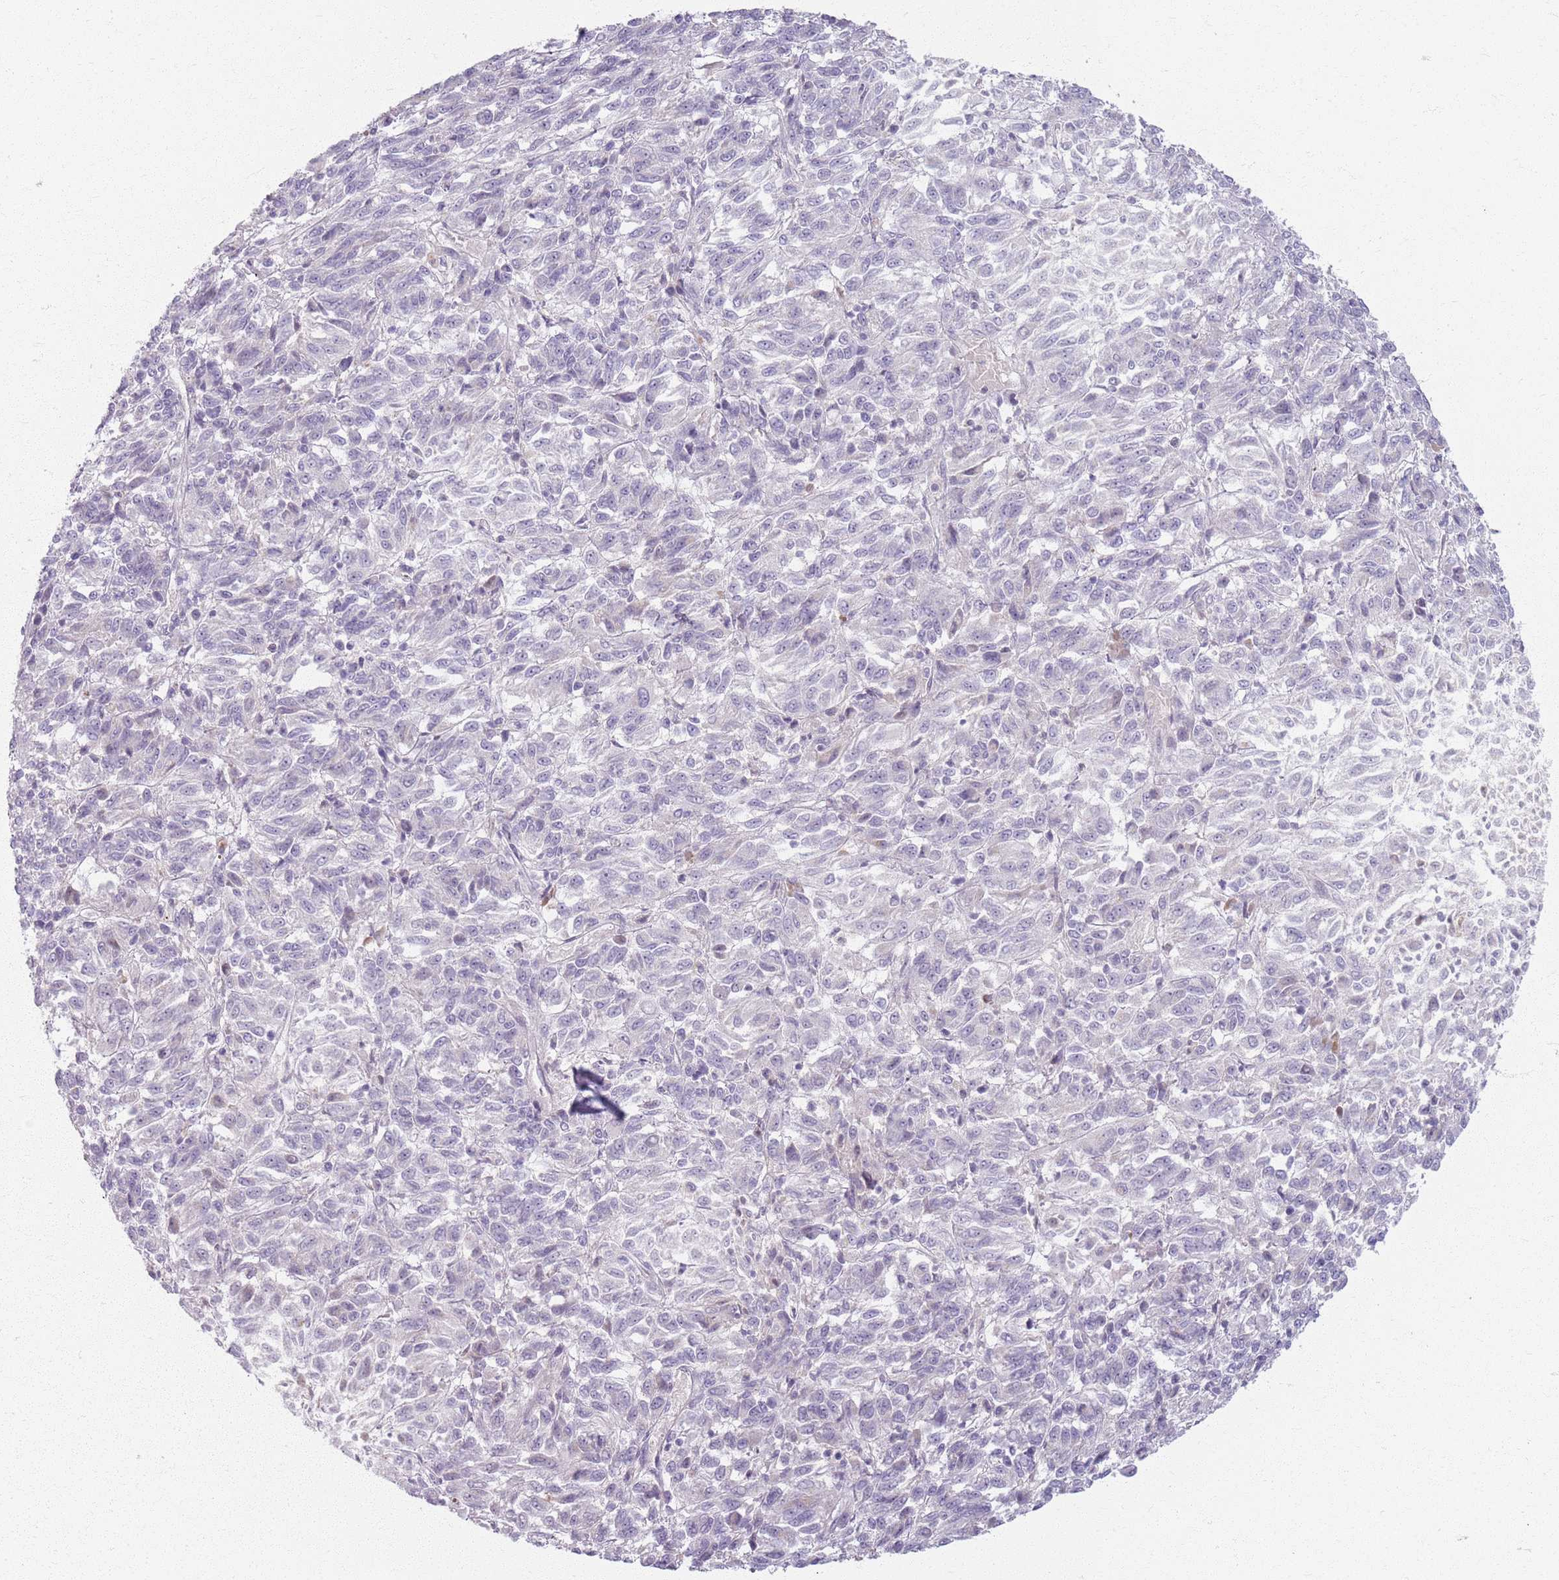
{"staining": {"intensity": "negative", "quantity": "none", "location": "none"}, "tissue": "melanoma", "cell_type": "Tumor cells", "image_type": "cancer", "snomed": [{"axis": "morphology", "description": "Malignant melanoma, Metastatic site"}, {"axis": "topography", "description": "Lung"}], "caption": "The micrograph reveals no staining of tumor cells in melanoma.", "gene": "CRIPT", "patient": {"sex": "male", "age": 64}}